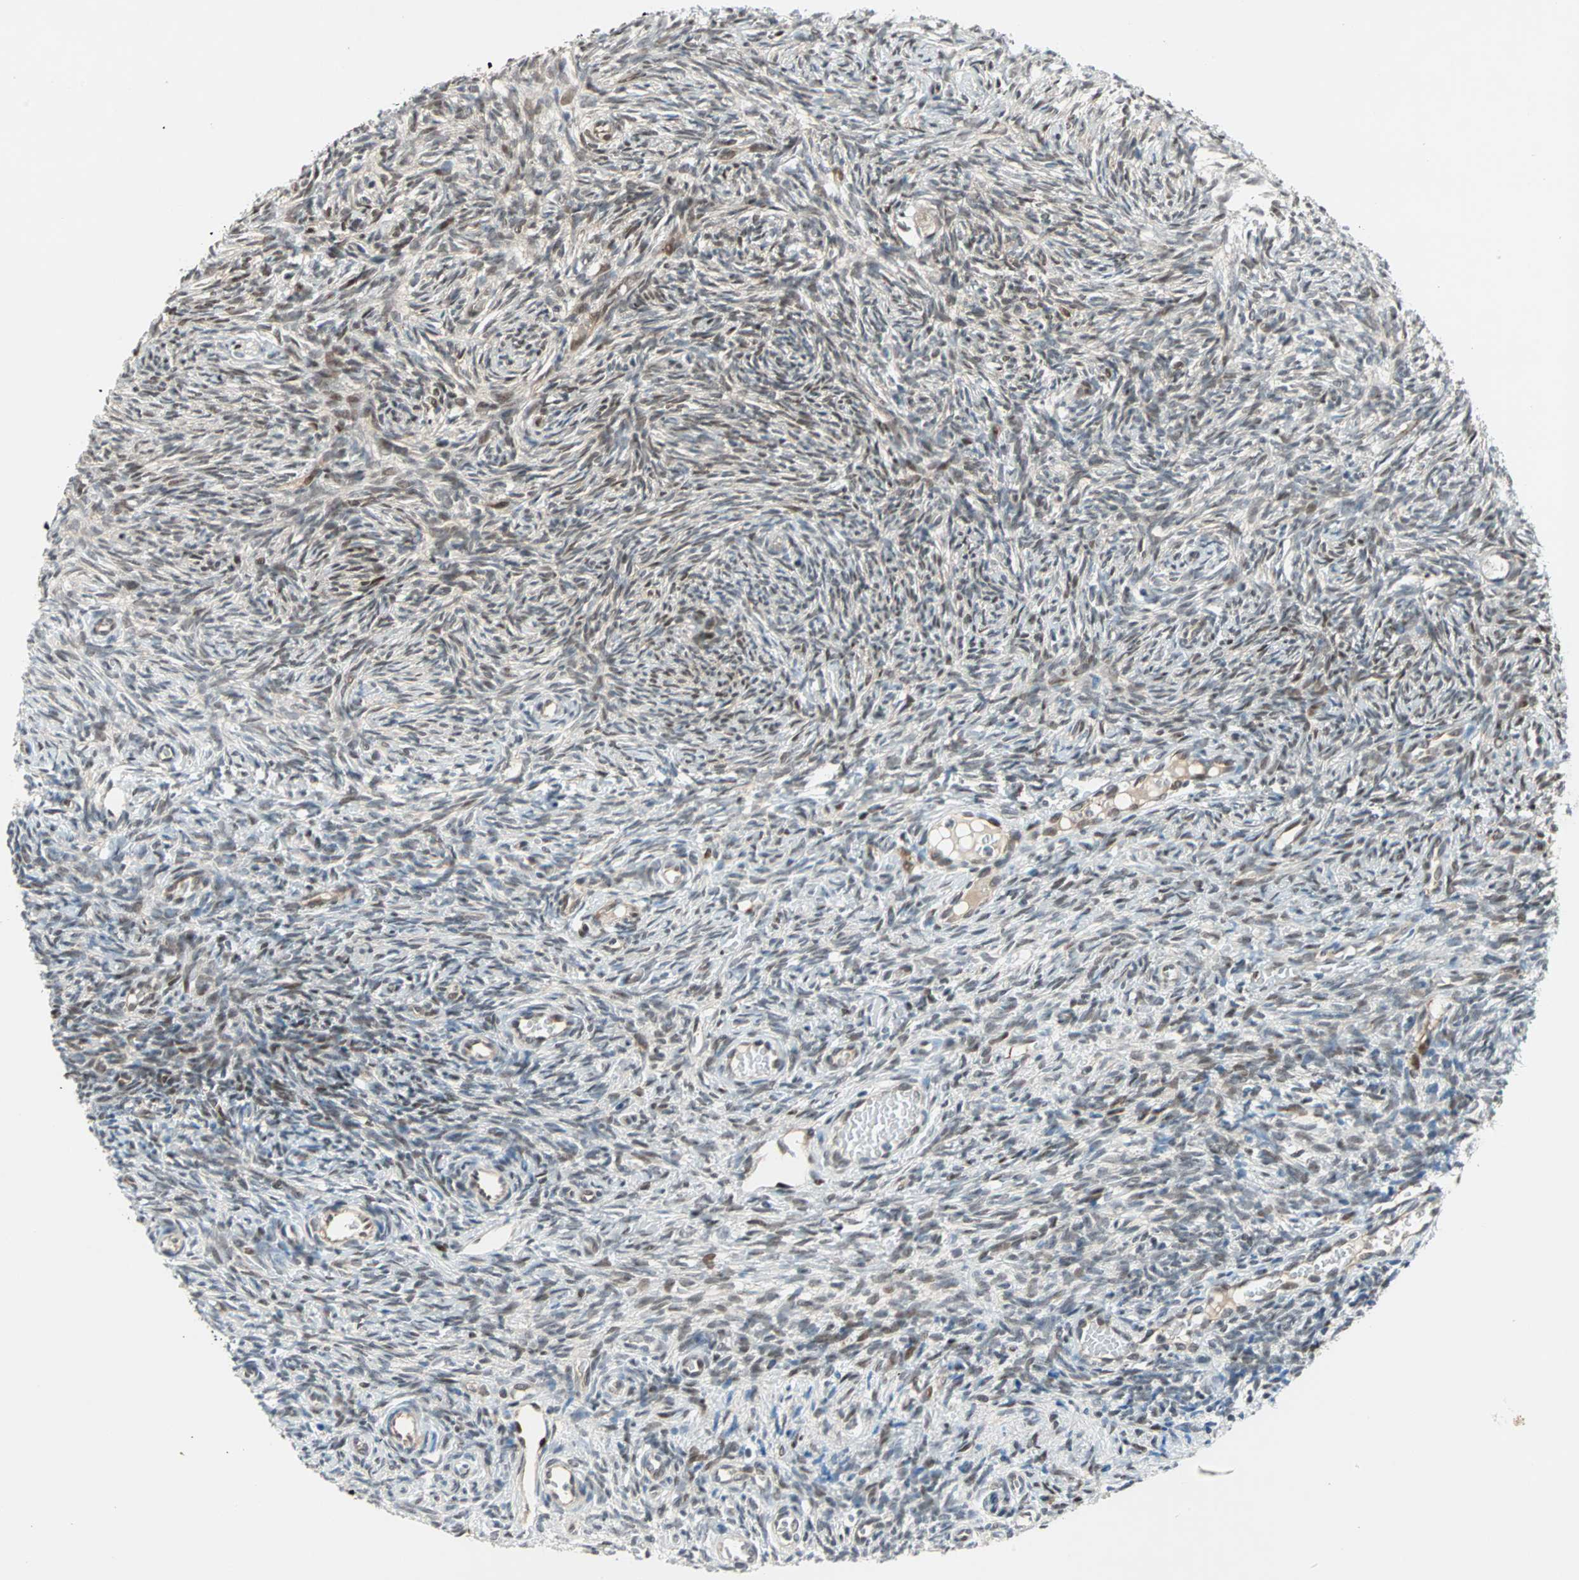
{"staining": {"intensity": "moderate", "quantity": "25%-75%", "location": "nuclear"}, "tissue": "ovary", "cell_type": "Ovarian stroma cells", "image_type": "normal", "snomed": [{"axis": "morphology", "description": "Normal tissue, NOS"}, {"axis": "topography", "description": "Ovary"}], "caption": "Protein positivity by IHC displays moderate nuclear positivity in approximately 25%-75% of ovarian stroma cells in benign ovary.", "gene": "WWTR1", "patient": {"sex": "female", "age": 35}}